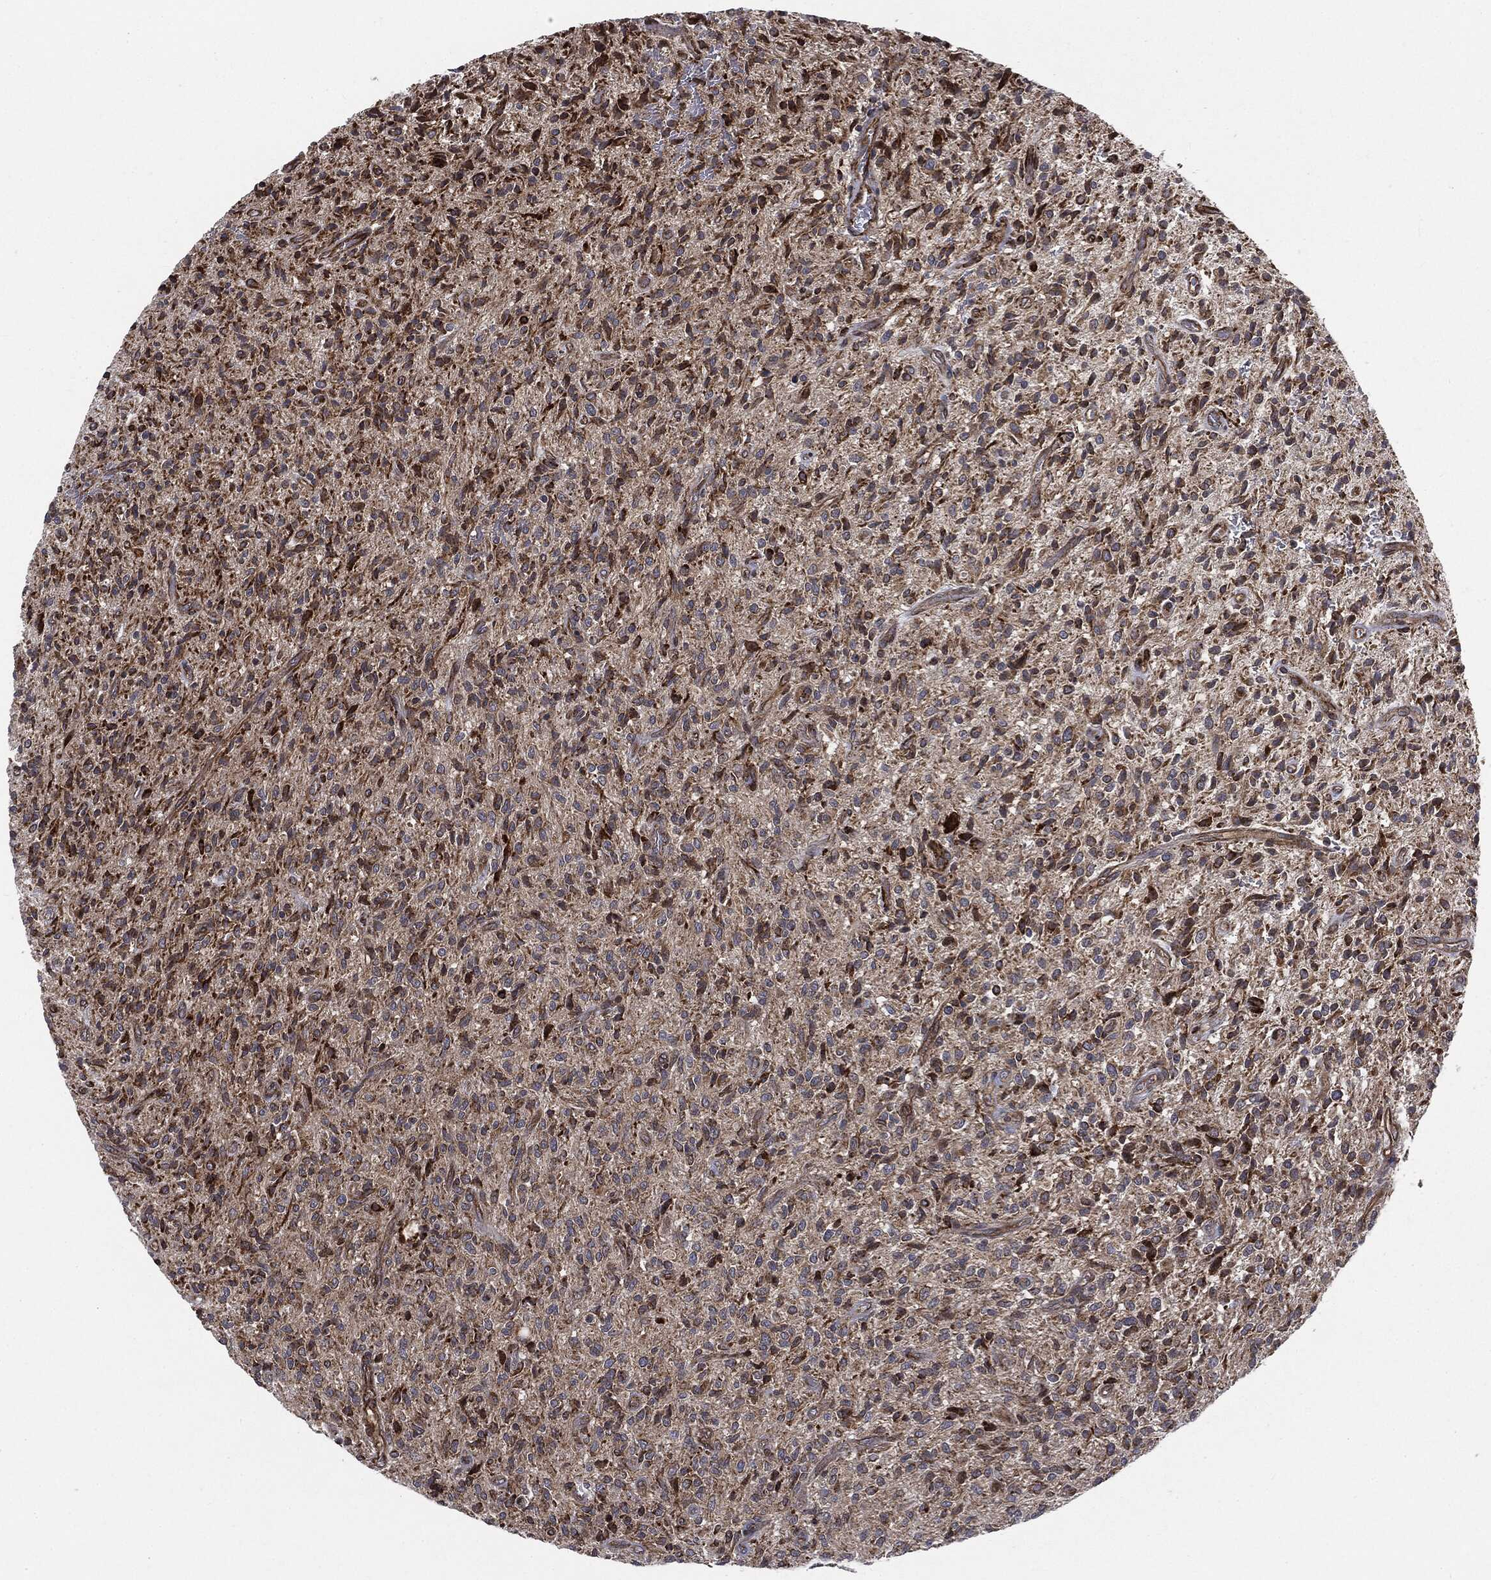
{"staining": {"intensity": "strong", "quantity": ">75%", "location": "cytoplasmic/membranous"}, "tissue": "glioma", "cell_type": "Tumor cells", "image_type": "cancer", "snomed": [{"axis": "morphology", "description": "Glioma, malignant, High grade"}, {"axis": "topography", "description": "Brain"}], "caption": "Immunohistochemical staining of malignant high-grade glioma exhibits high levels of strong cytoplasmic/membranous protein positivity in approximately >75% of tumor cells.", "gene": "CYLD", "patient": {"sex": "male", "age": 64}}